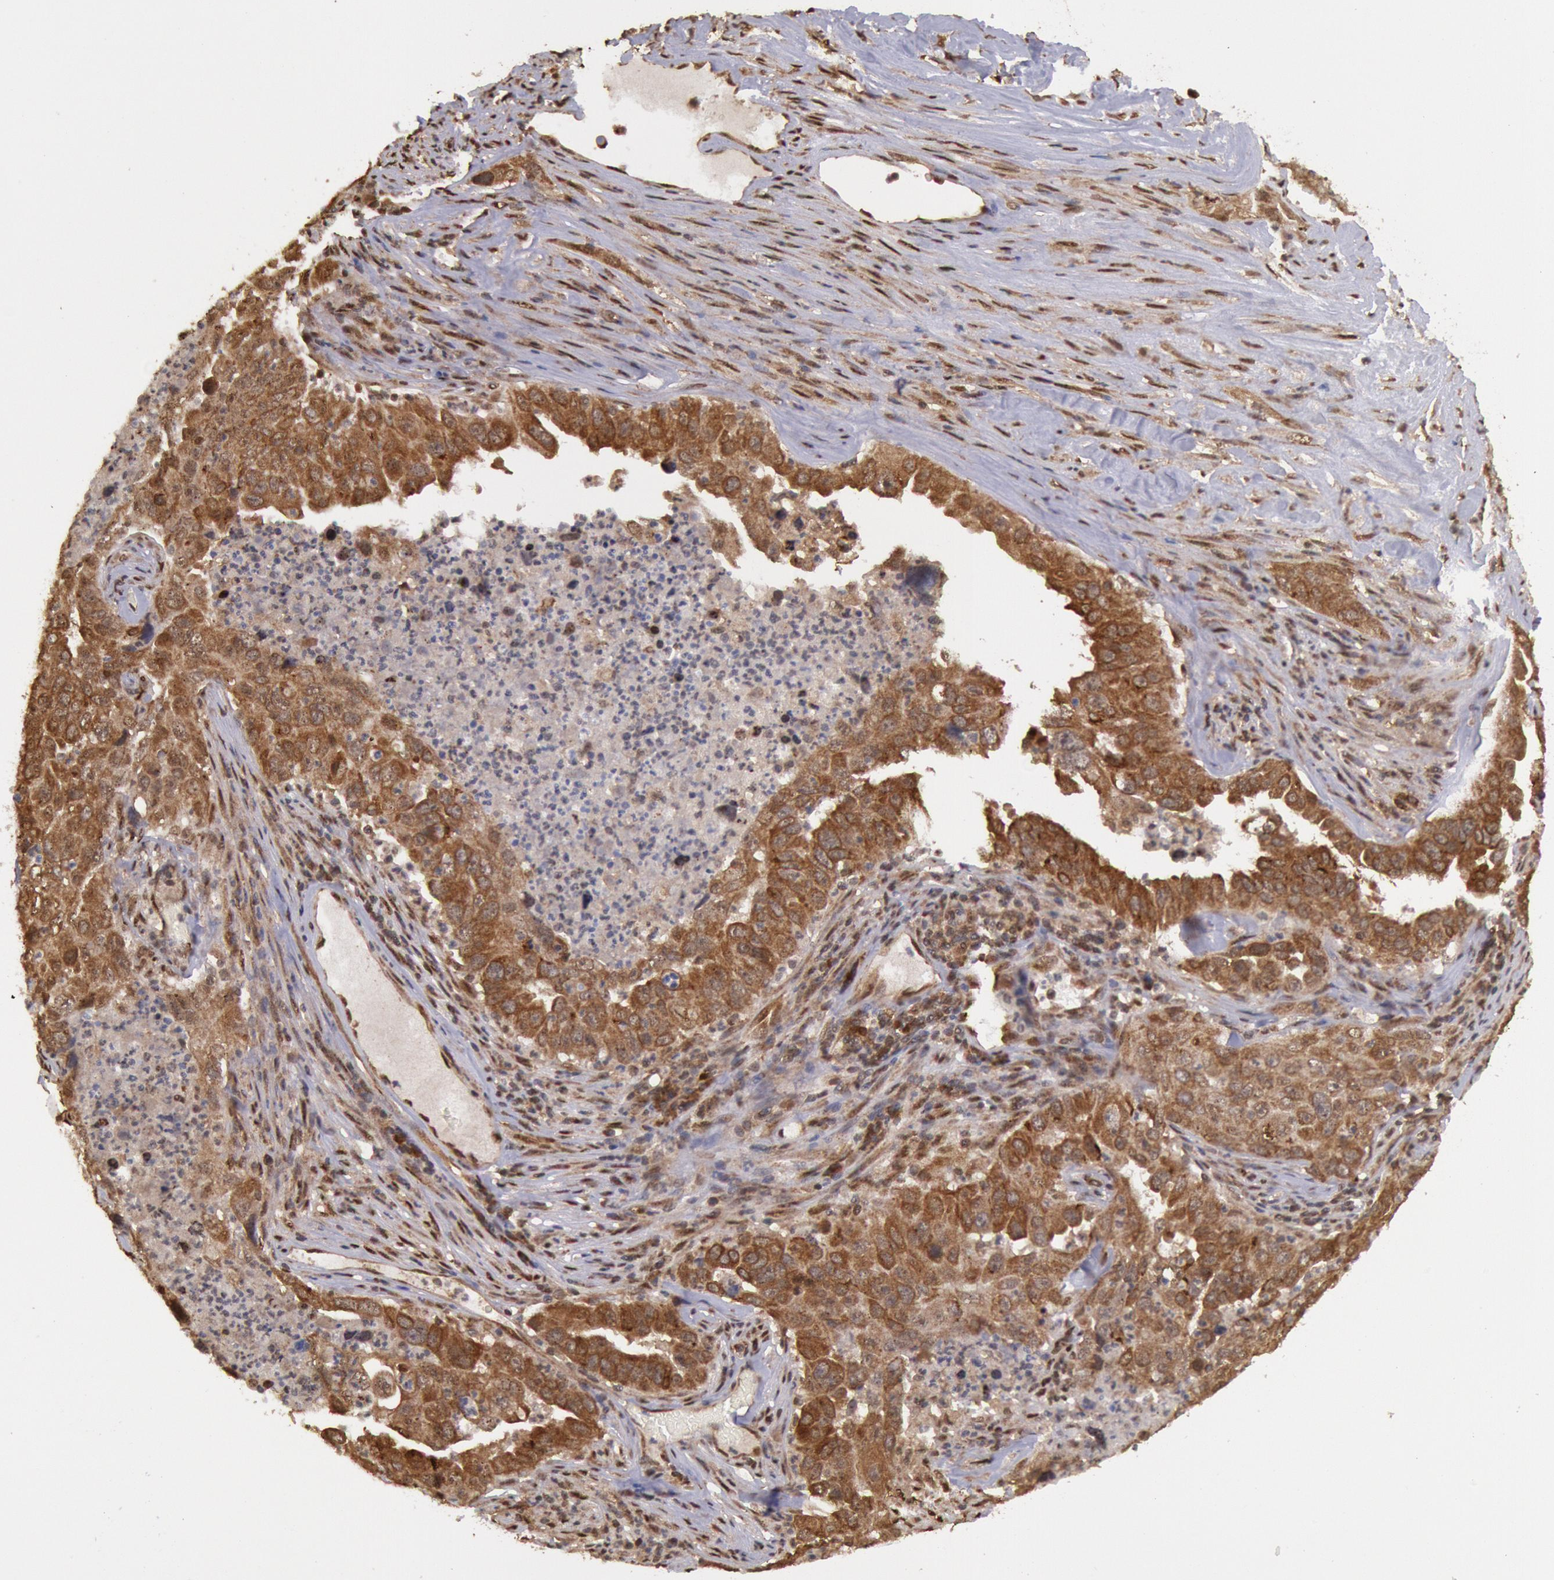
{"staining": {"intensity": "moderate", "quantity": ">75%", "location": "cytoplasmic/membranous"}, "tissue": "lung cancer", "cell_type": "Tumor cells", "image_type": "cancer", "snomed": [{"axis": "morphology", "description": "Squamous cell carcinoma, NOS"}, {"axis": "topography", "description": "Lung"}], "caption": "Immunohistochemical staining of human lung cancer shows moderate cytoplasmic/membranous protein staining in approximately >75% of tumor cells. (DAB (3,3'-diaminobenzidine) = brown stain, brightfield microscopy at high magnification).", "gene": "STX17", "patient": {"sex": "male", "age": 64}}